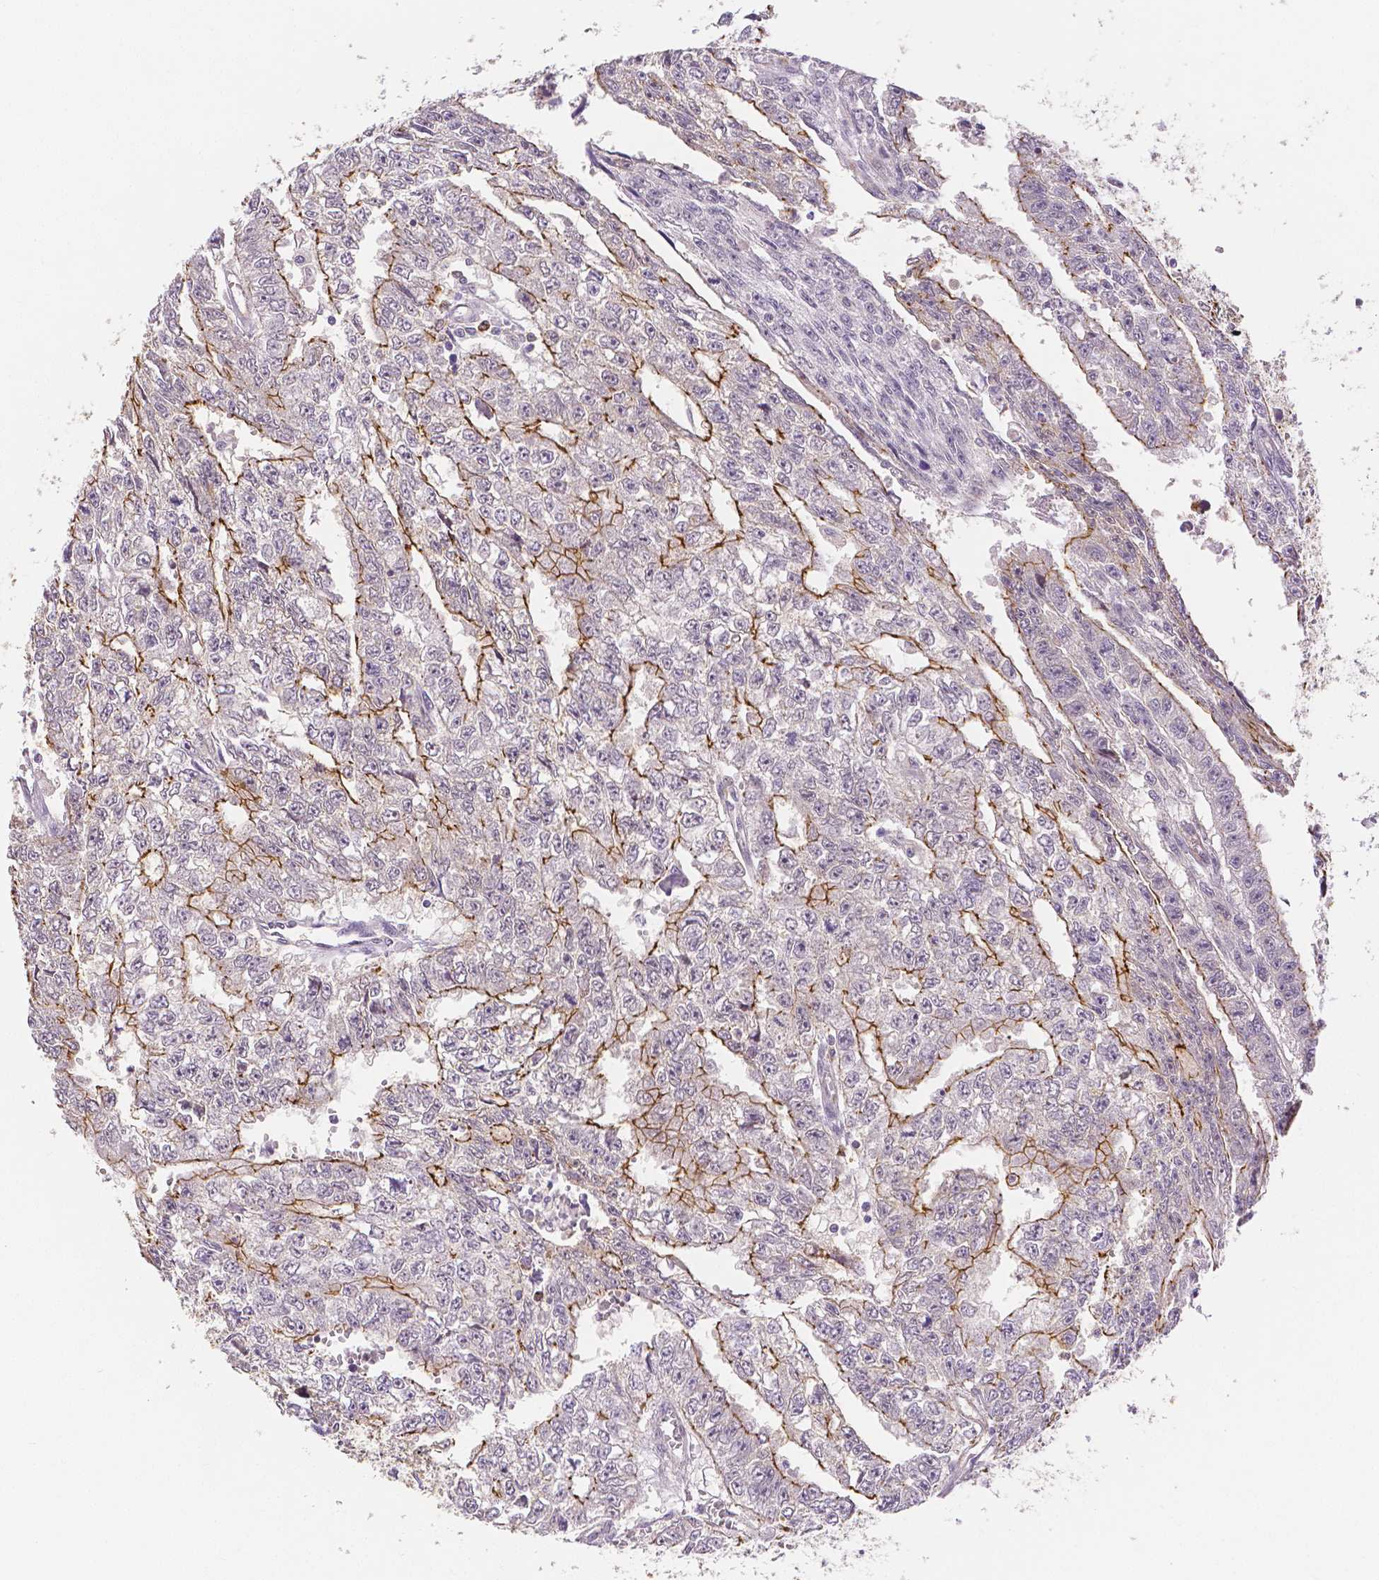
{"staining": {"intensity": "strong", "quantity": "25%-75%", "location": "cytoplasmic/membranous"}, "tissue": "testis cancer", "cell_type": "Tumor cells", "image_type": "cancer", "snomed": [{"axis": "morphology", "description": "Carcinoma, Embryonal, NOS"}, {"axis": "morphology", "description": "Teratoma, malignant, NOS"}, {"axis": "topography", "description": "Testis"}], "caption": "Protein expression analysis of human embryonal carcinoma (testis) reveals strong cytoplasmic/membranous staining in approximately 25%-75% of tumor cells. (Stains: DAB (3,3'-diaminobenzidine) in brown, nuclei in blue, Microscopy: brightfield microscopy at high magnification).", "gene": "OCLN", "patient": {"sex": "male", "age": 24}}